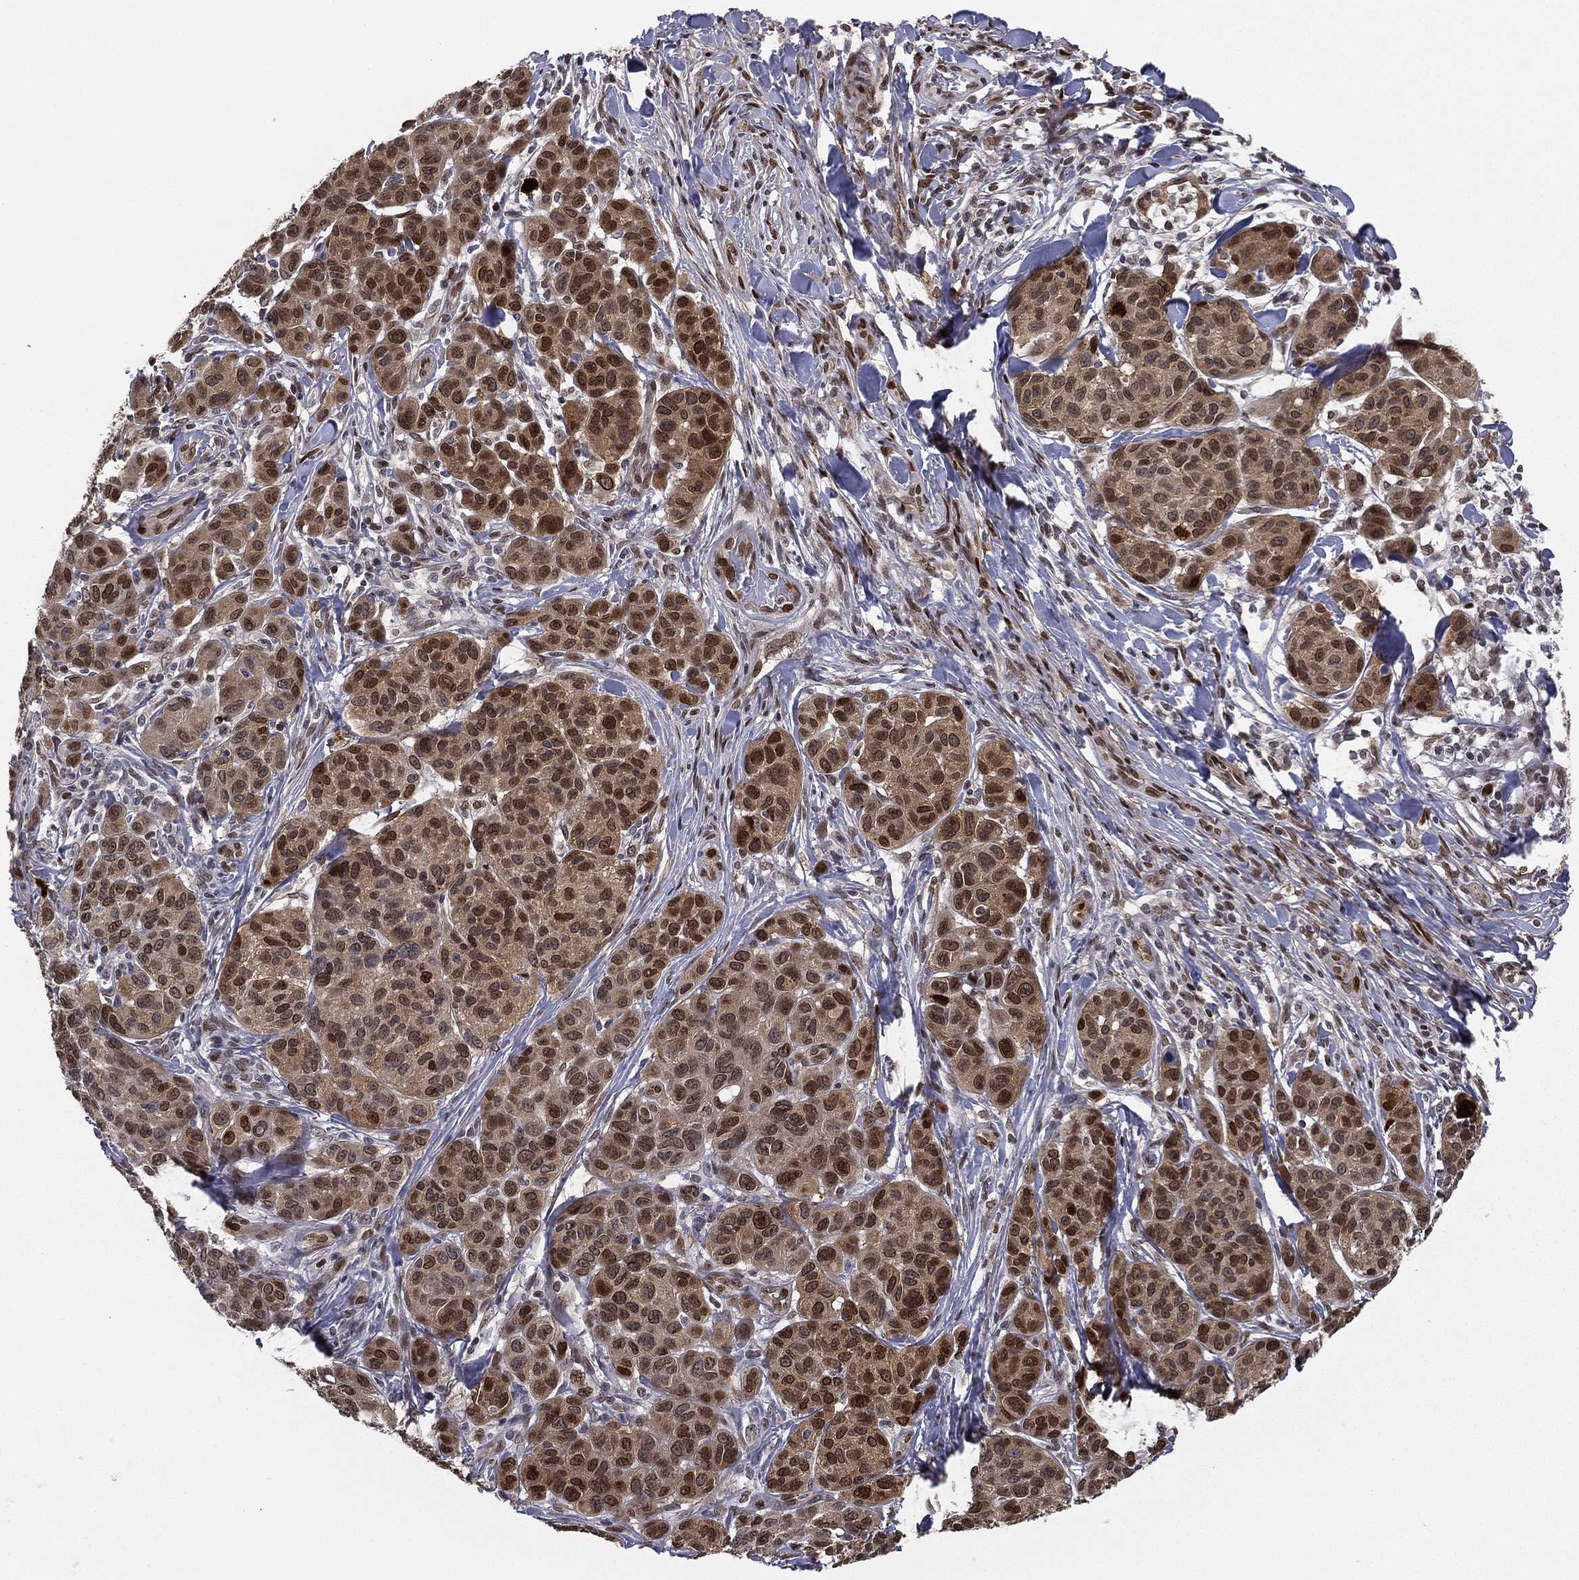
{"staining": {"intensity": "strong", "quantity": "25%-75%", "location": "cytoplasmic/membranous,nuclear"}, "tissue": "melanoma", "cell_type": "Tumor cells", "image_type": "cancer", "snomed": [{"axis": "morphology", "description": "Malignant melanoma, NOS"}, {"axis": "topography", "description": "Skin"}], "caption": "Malignant melanoma stained with DAB (3,3'-diaminobenzidine) immunohistochemistry reveals high levels of strong cytoplasmic/membranous and nuclear expression in approximately 25%-75% of tumor cells.", "gene": "LMNB1", "patient": {"sex": "male", "age": 79}}